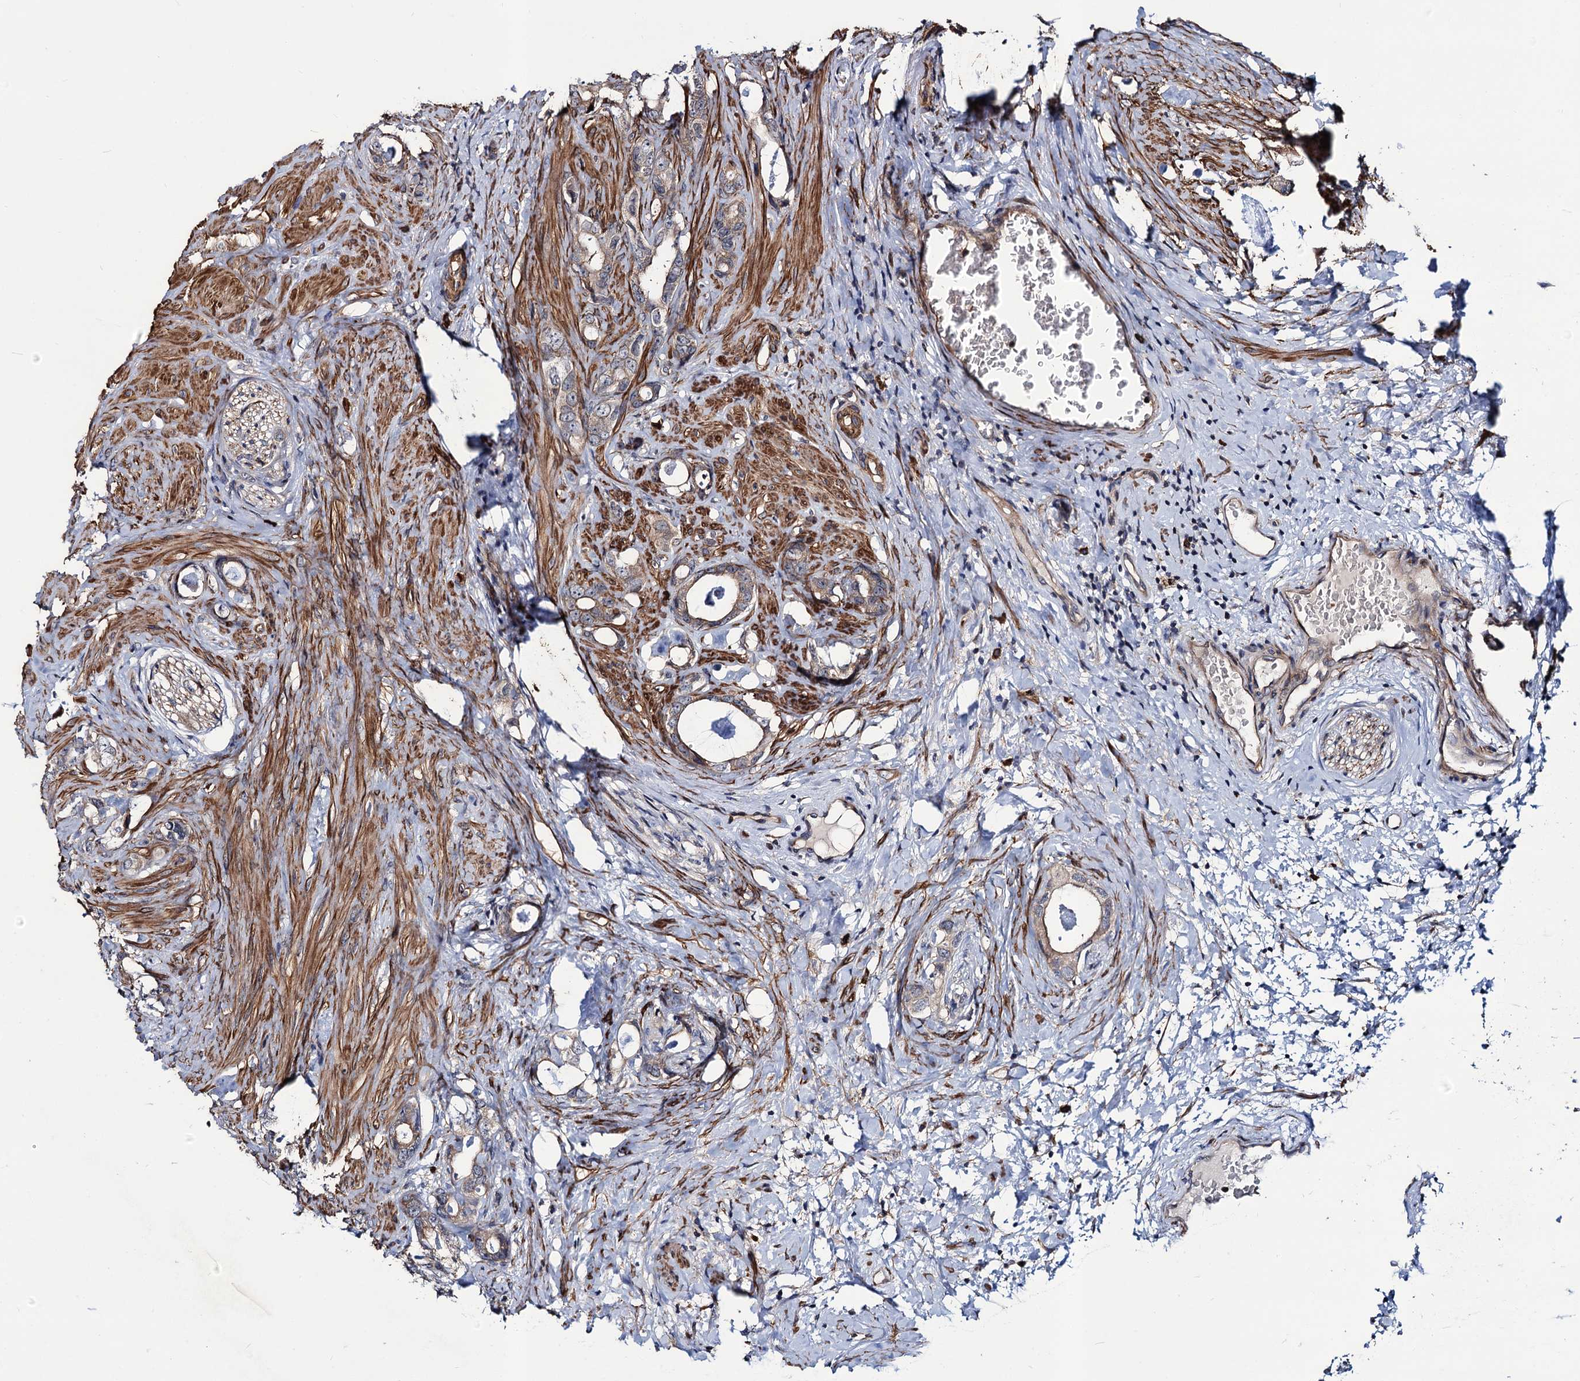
{"staining": {"intensity": "moderate", "quantity": "<25%", "location": "cytoplasmic/membranous"}, "tissue": "prostate cancer", "cell_type": "Tumor cells", "image_type": "cancer", "snomed": [{"axis": "morphology", "description": "Adenocarcinoma, Low grade"}, {"axis": "topography", "description": "Prostate"}], "caption": "Immunohistochemistry (DAB) staining of prostate cancer (adenocarcinoma (low-grade)) exhibits moderate cytoplasmic/membranous protein staining in about <25% of tumor cells.", "gene": "KXD1", "patient": {"sex": "male", "age": 63}}